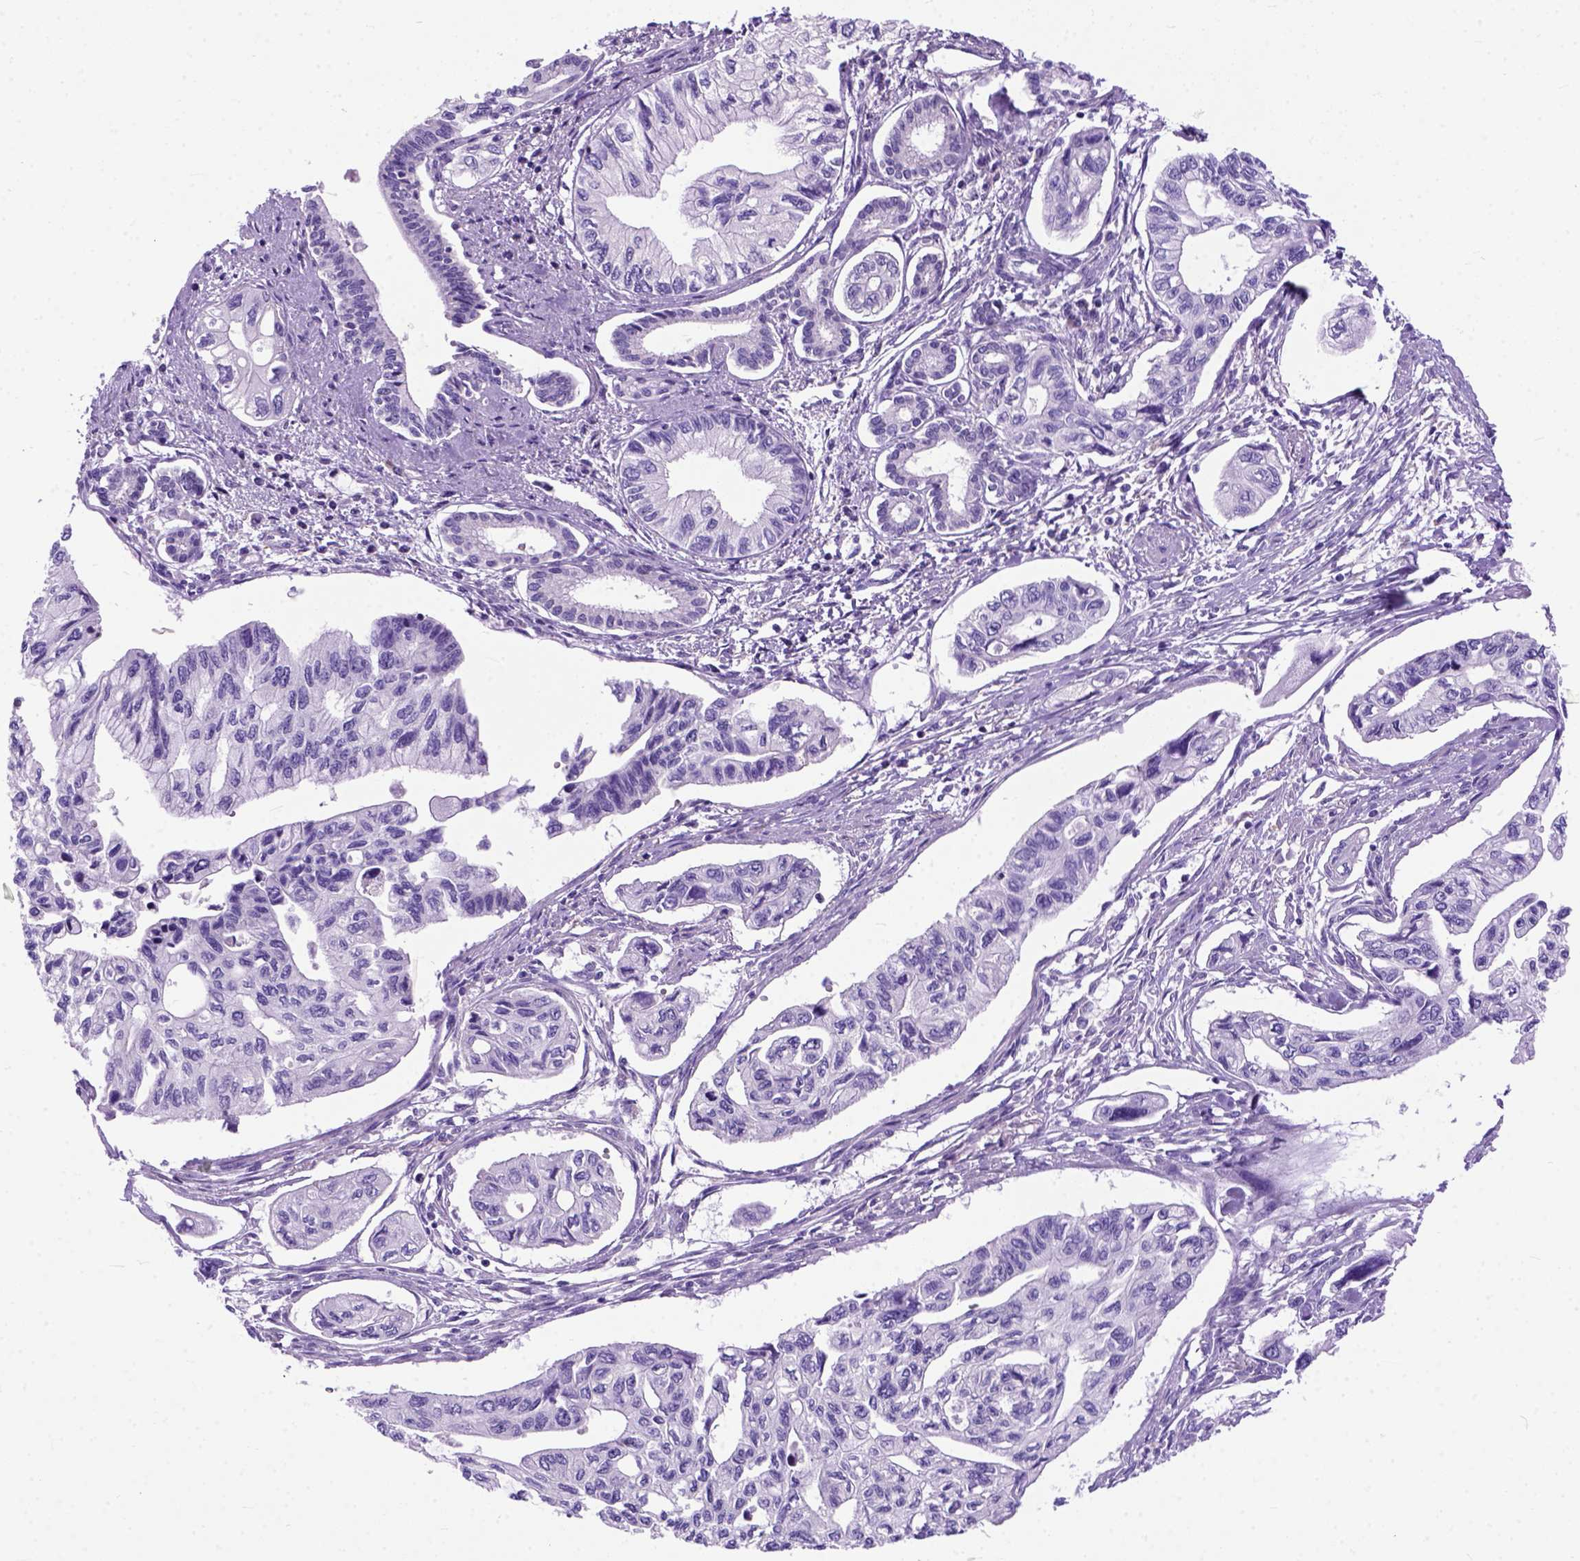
{"staining": {"intensity": "negative", "quantity": "none", "location": "none"}, "tissue": "pancreatic cancer", "cell_type": "Tumor cells", "image_type": "cancer", "snomed": [{"axis": "morphology", "description": "Adenocarcinoma, NOS"}, {"axis": "topography", "description": "Pancreas"}], "caption": "A high-resolution histopathology image shows immunohistochemistry (IHC) staining of adenocarcinoma (pancreatic), which demonstrates no significant staining in tumor cells.", "gene": "ODAD3", "patient": {"sex": "female", "age": 76}}